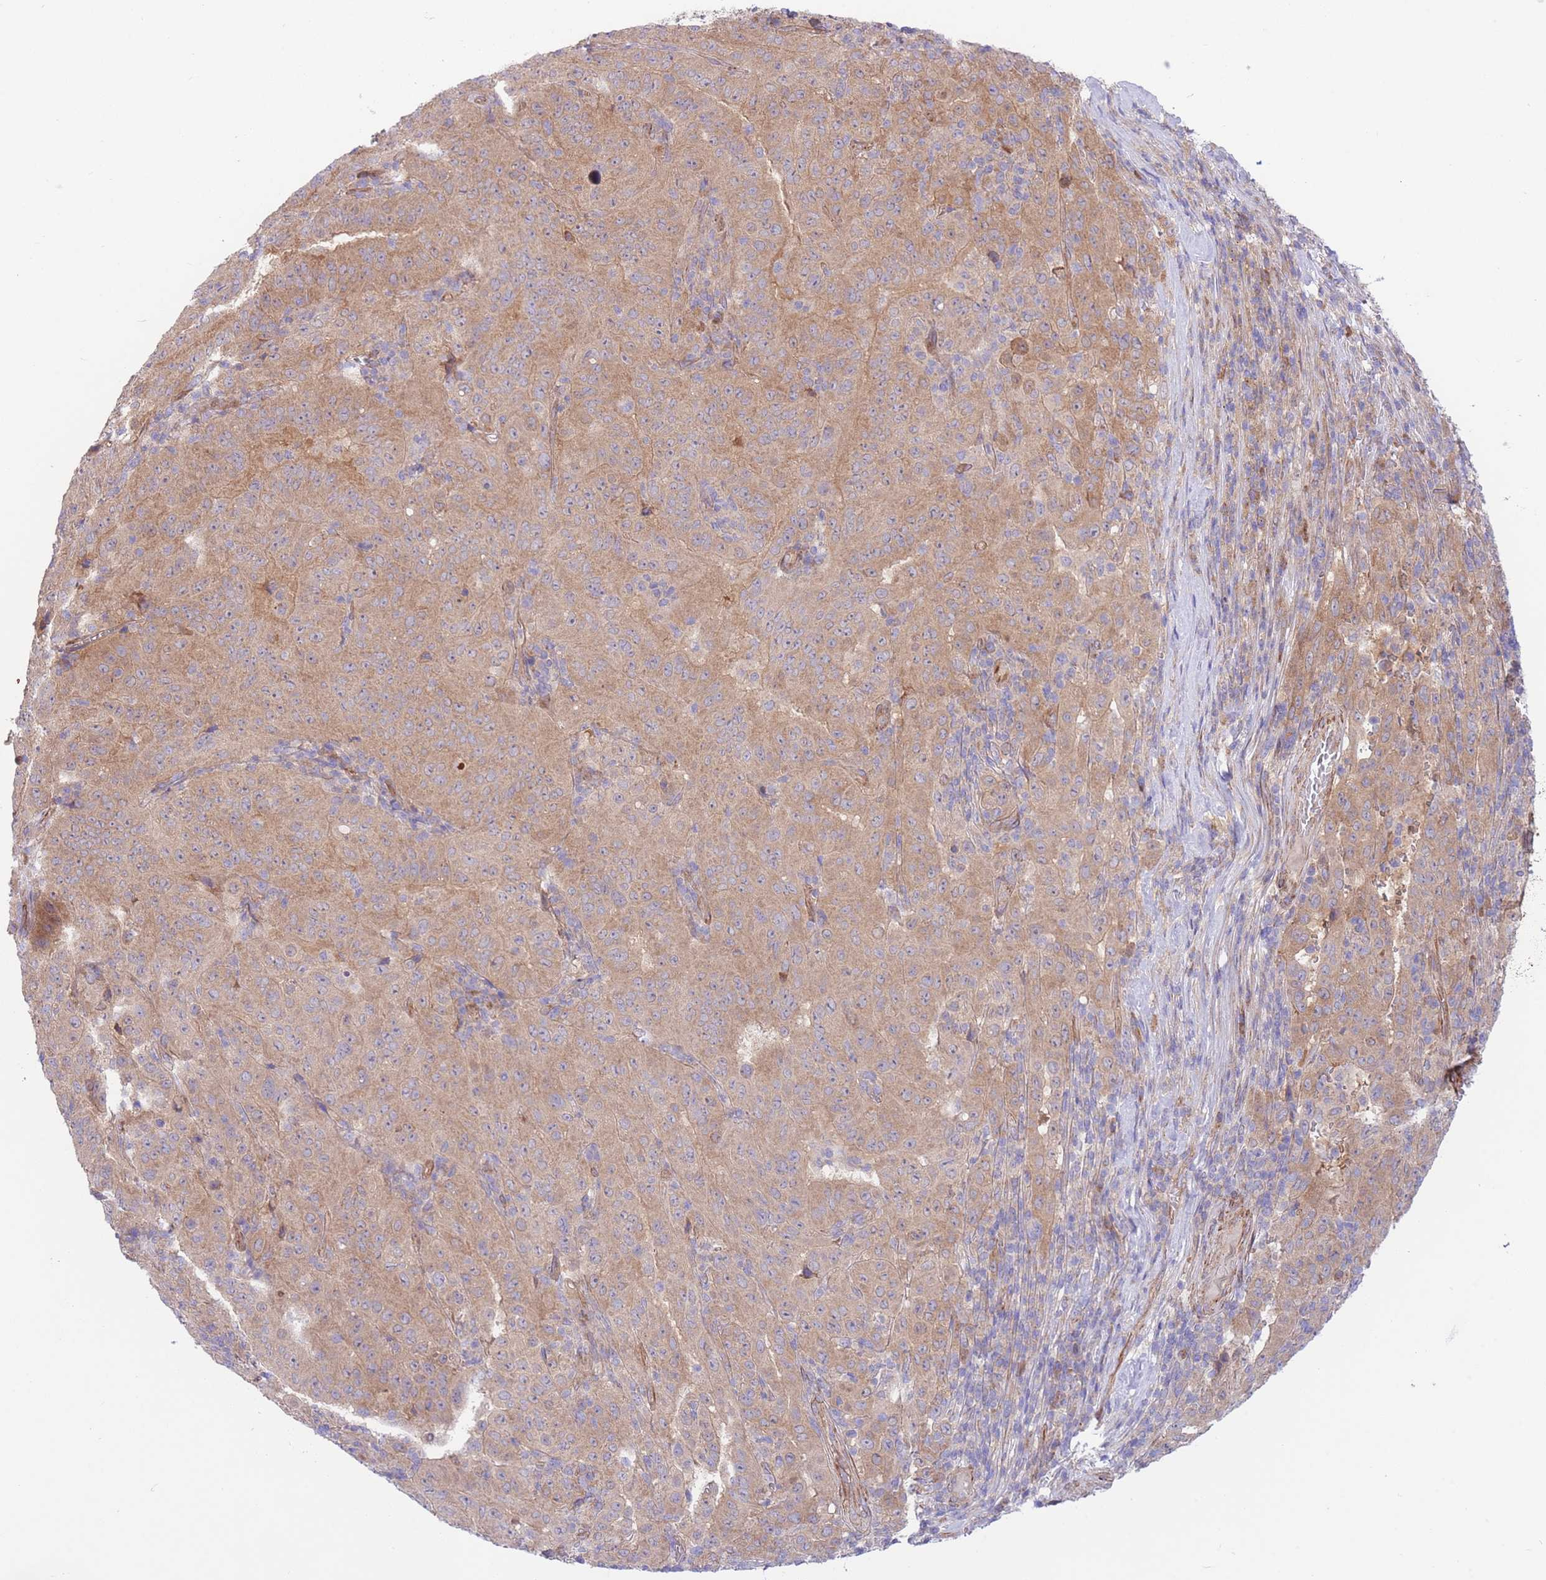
{"staining": {"intensity": "moderate", "quantity": ">75%", "location": "cytoplasmic/membranous"}, "tissue": "pancreatic cancer", "cell_type": "Tumor cells", "image_type": "cancer", "snomed": [{"axis": "morphology", "description": "Adenocarcinoma, NOS"}, {"axis": "topography", "description": "Pancreas"}], "caption": "Immunohistochemistry histopathology image of pancreatic cancer (adenocarcinoma) stained for a protein (brown), which exhibits medium levels of moderate cytoplasmic/membranous staining in approximately >75% of tumor cells.", "gene": "CHAC1", "patient": {"sex": "male", "age": 63}}